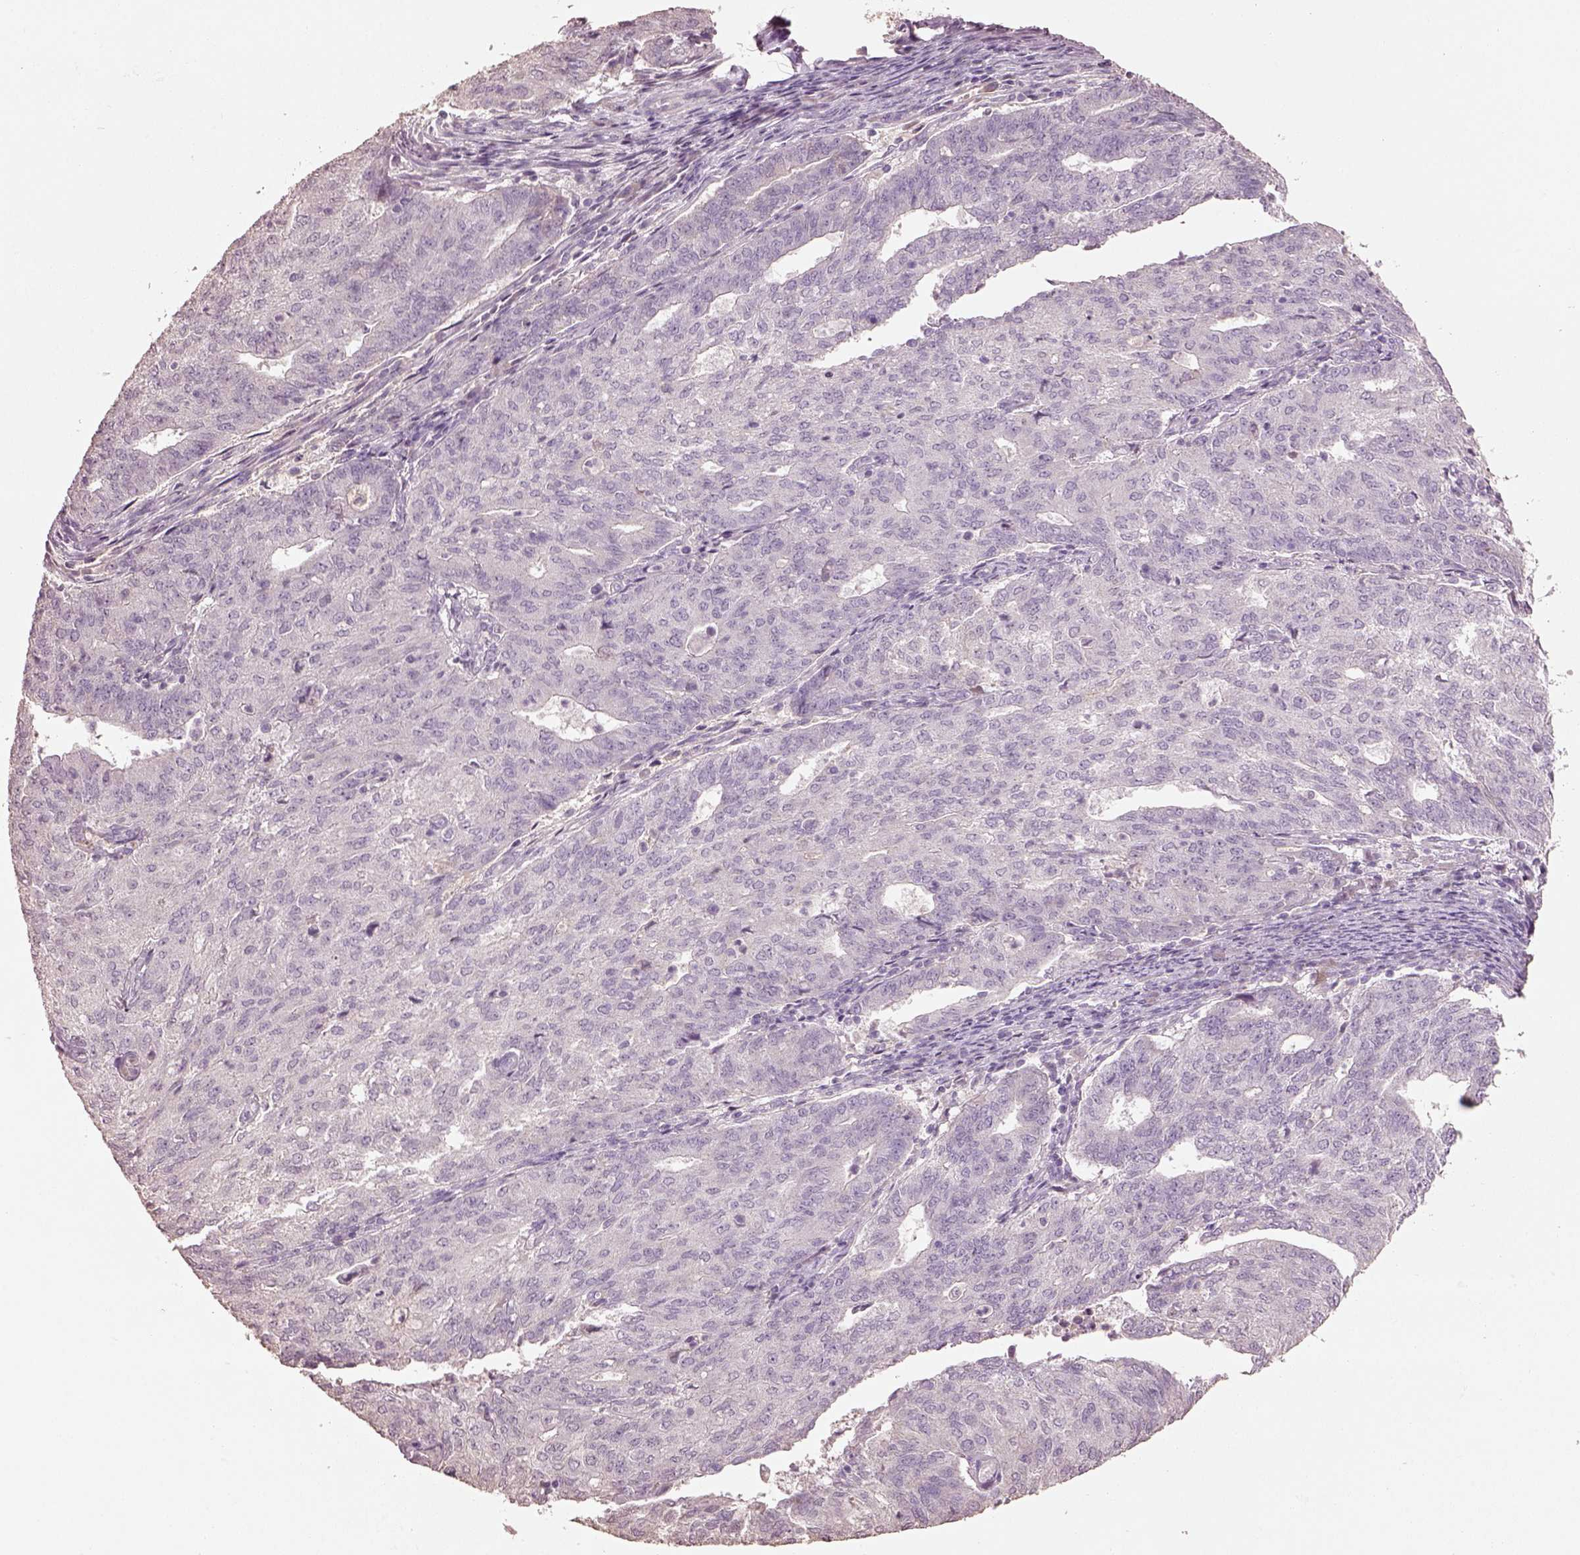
{"staining": {"intensity": "negative", "quantity": "none", "location": "none"}, "tissue": "endometrial cancer", "cell_type": "Tumor cells", "image_type": "cancer", "snomed": [{"axis": "morphology", "description": "Adenocarcinoma, NOS"}, {"axis": "topography", "description": "Endometrium"}], "caption": "Tumor cells are negative for protein expression in human endometrial cancer.", "gene": "KCNIP3", "patient": {"sex": "female", "age": 82}}